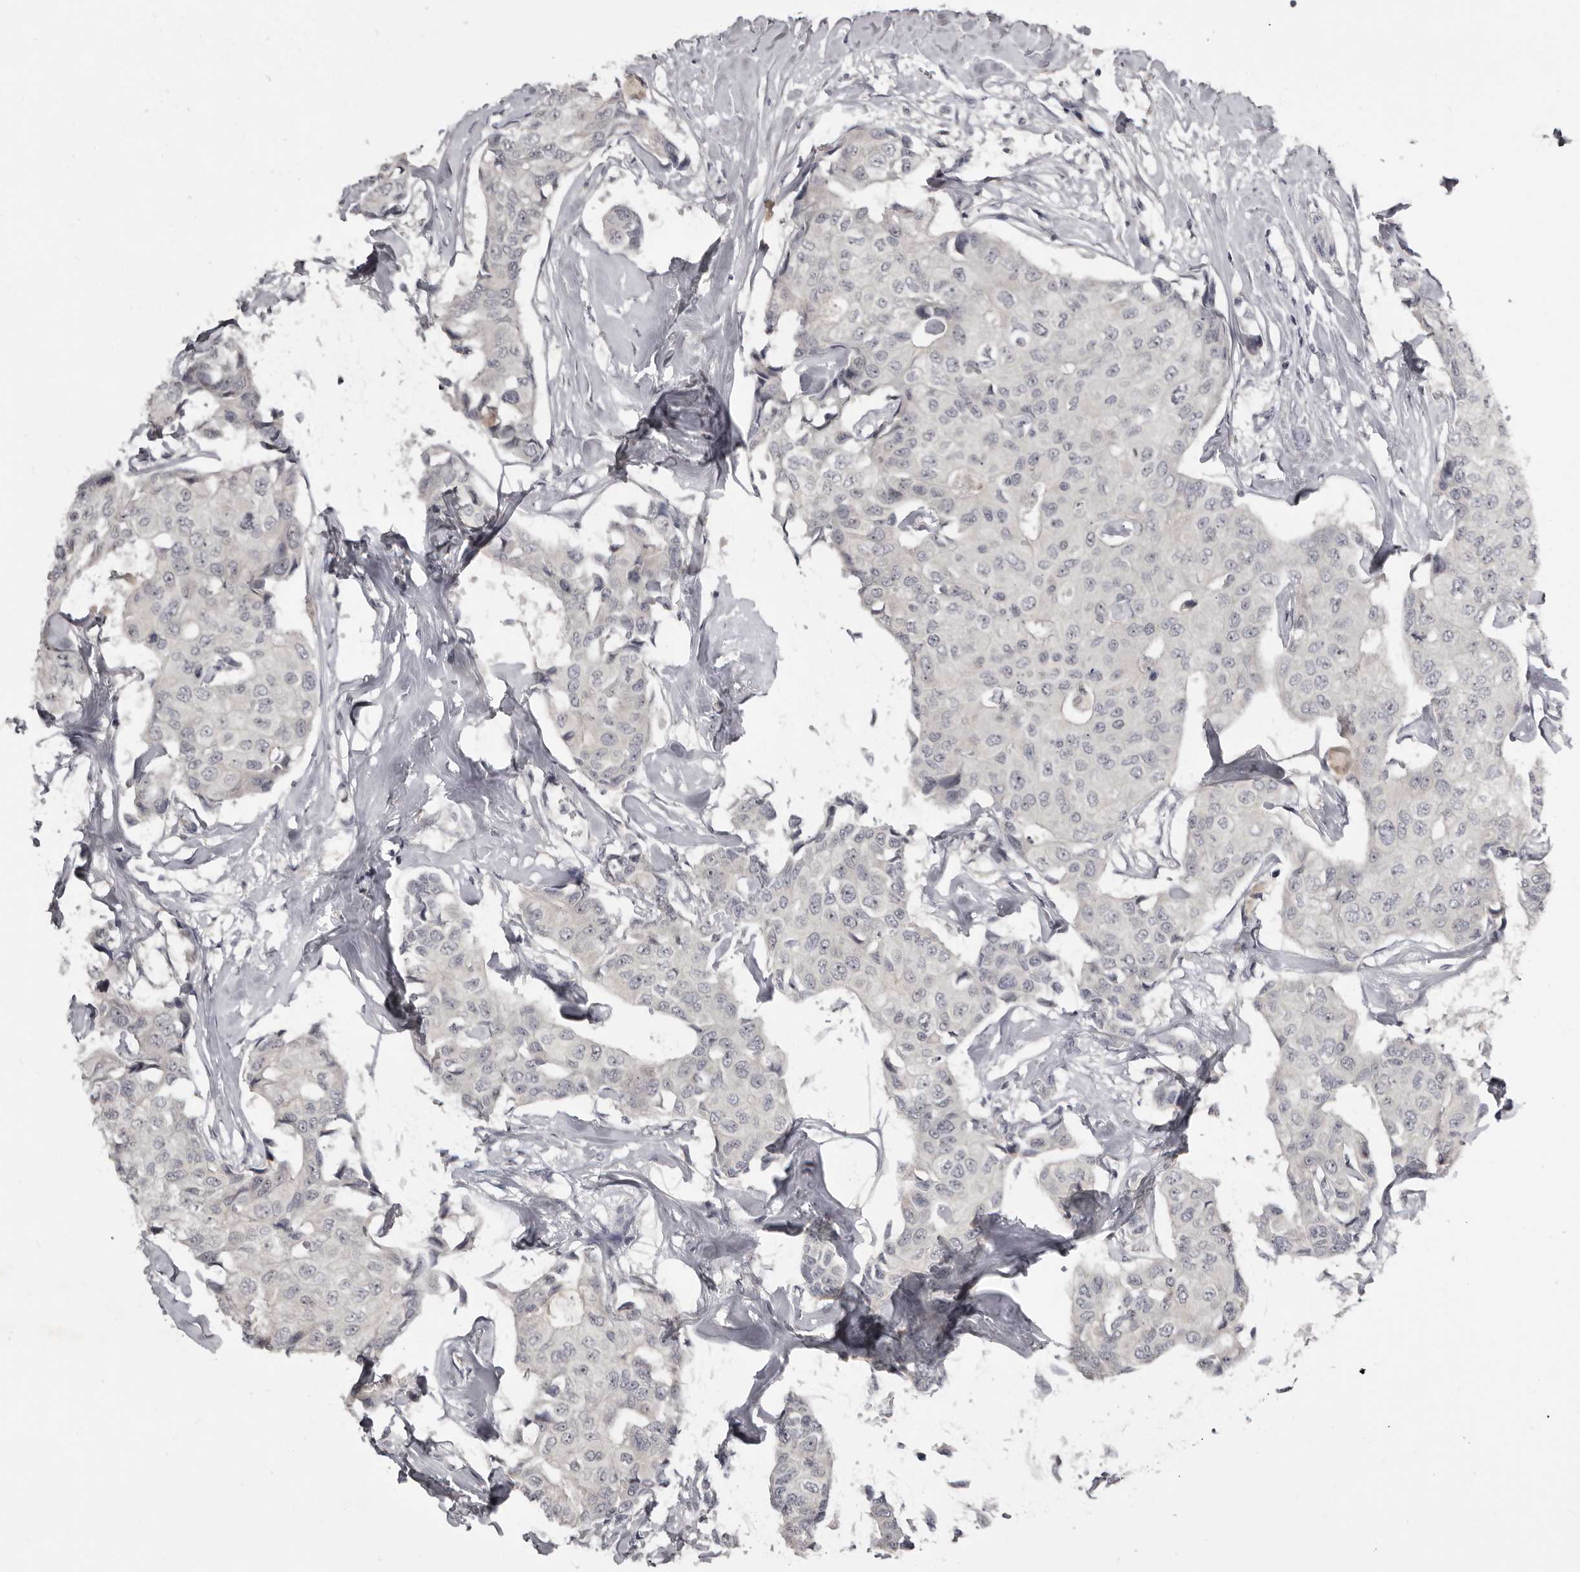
{"staining": {"intensity": "negative", "quantity": "none", "location": "none"}, "tissue": "breast cancer", "cell_type": "Tumor cells", "image_type": "cancer", "snomed": [{"axis": "morphology", "description": "Duct carcinoma"}, {"axis": "topography", "description": "Breast"}], "caption": "DAB immunohistochemical staining of human infiltrating ductal carcinoma (breast) shows no significant expression in tumor cells.", "gene": "MRTO4", "patient": {"sex": "female", "age": 80}}